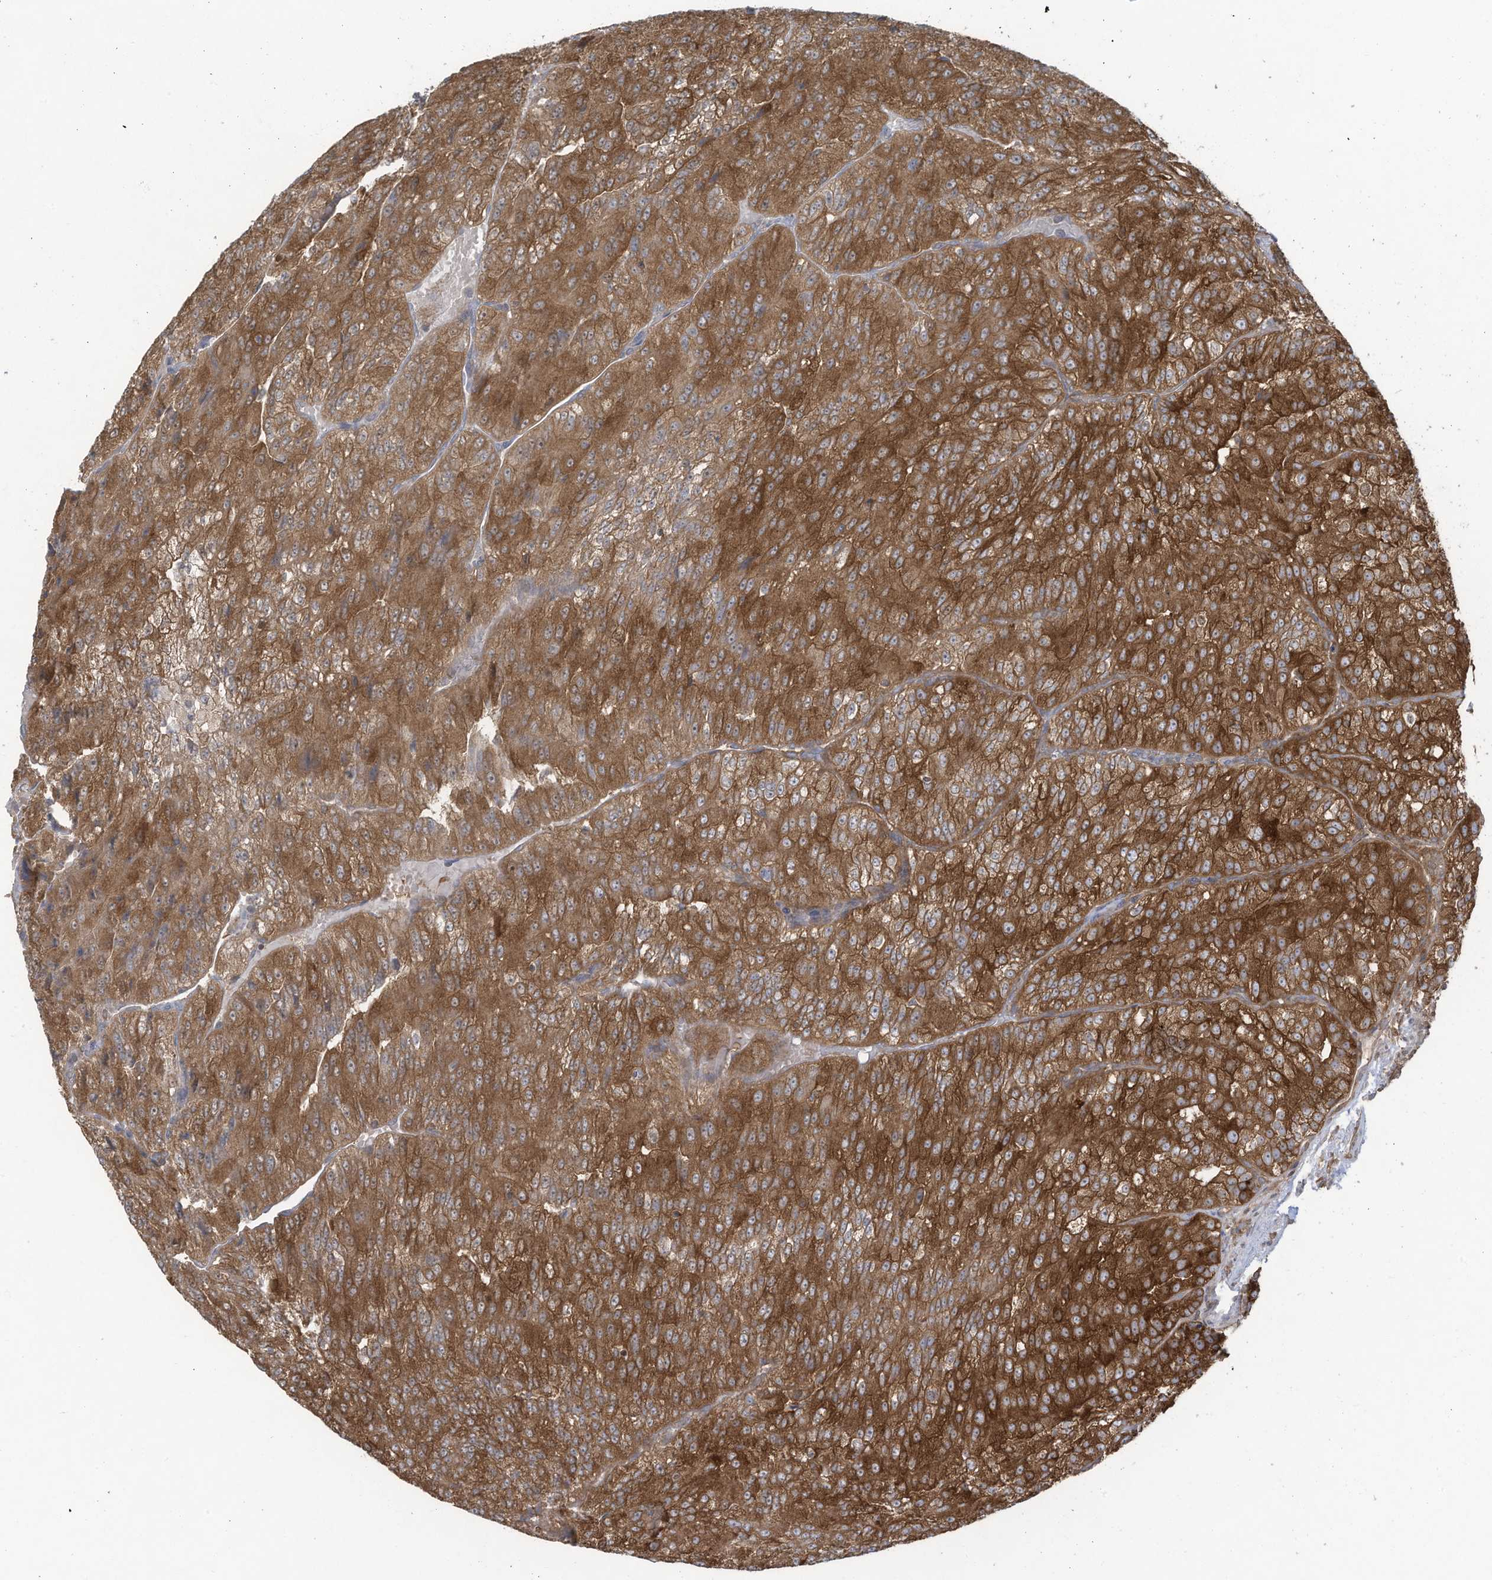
{"staining": {"intensity": "moderate", "quantity": ">75%", "location": "cytoplasmic/membranous"}, "tissue": "renal cancer", "cell_type": "Tumor cells", "image_type": "cancer", "snomed": [{"axis": "morphology", "description": "Adenocarcinoma, NOS"}, {"axis": "topography", "description": "Kidney"}], "caption": "A brown stain highlights moderate cytoplasmic/membranous staining of a protein in human adenocarcinoma (renal) tumor cells.", "gene": "OLA1", "patient": {"sex": "female", "age": 63}}